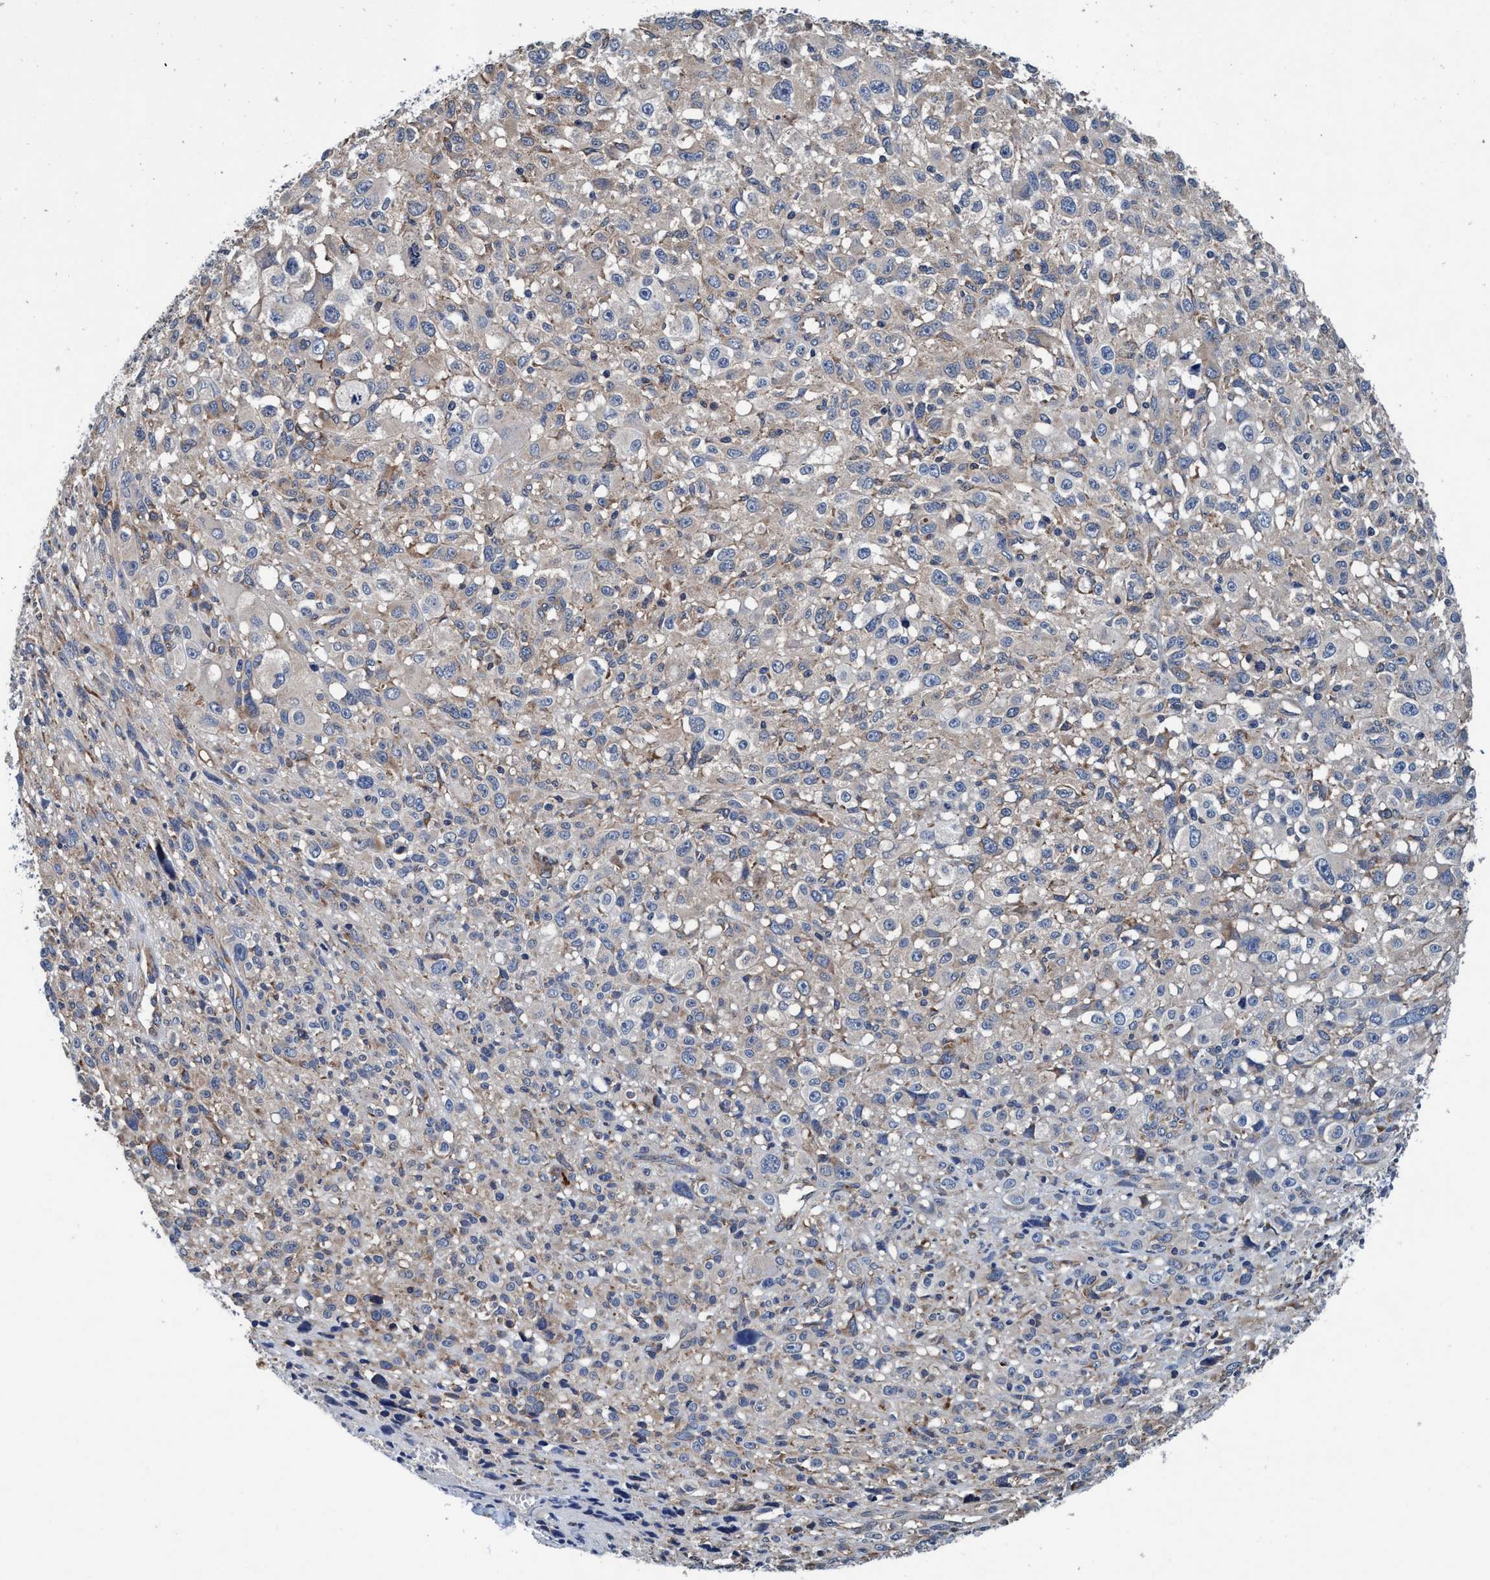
{"staining": {"intensity": "weak", "quantity": "<25%", "location": "cytoplasmic/membranous"}, "tissue": "melanoma", "cell_type": "Tumor cells", "image_type": "cancer", "snomed": [{"axis": "morphology", "description": "Malignant melanoma, NOS"}, {"axis": "topography", "description": "Skin"}], "caption": "An immunohistochemistry (IHC) image of melanoma is shown. There is no staining in tumor cells of melanoma.", "gene": "ENDOG", "patient": {"sex": "female", "age": 55}}